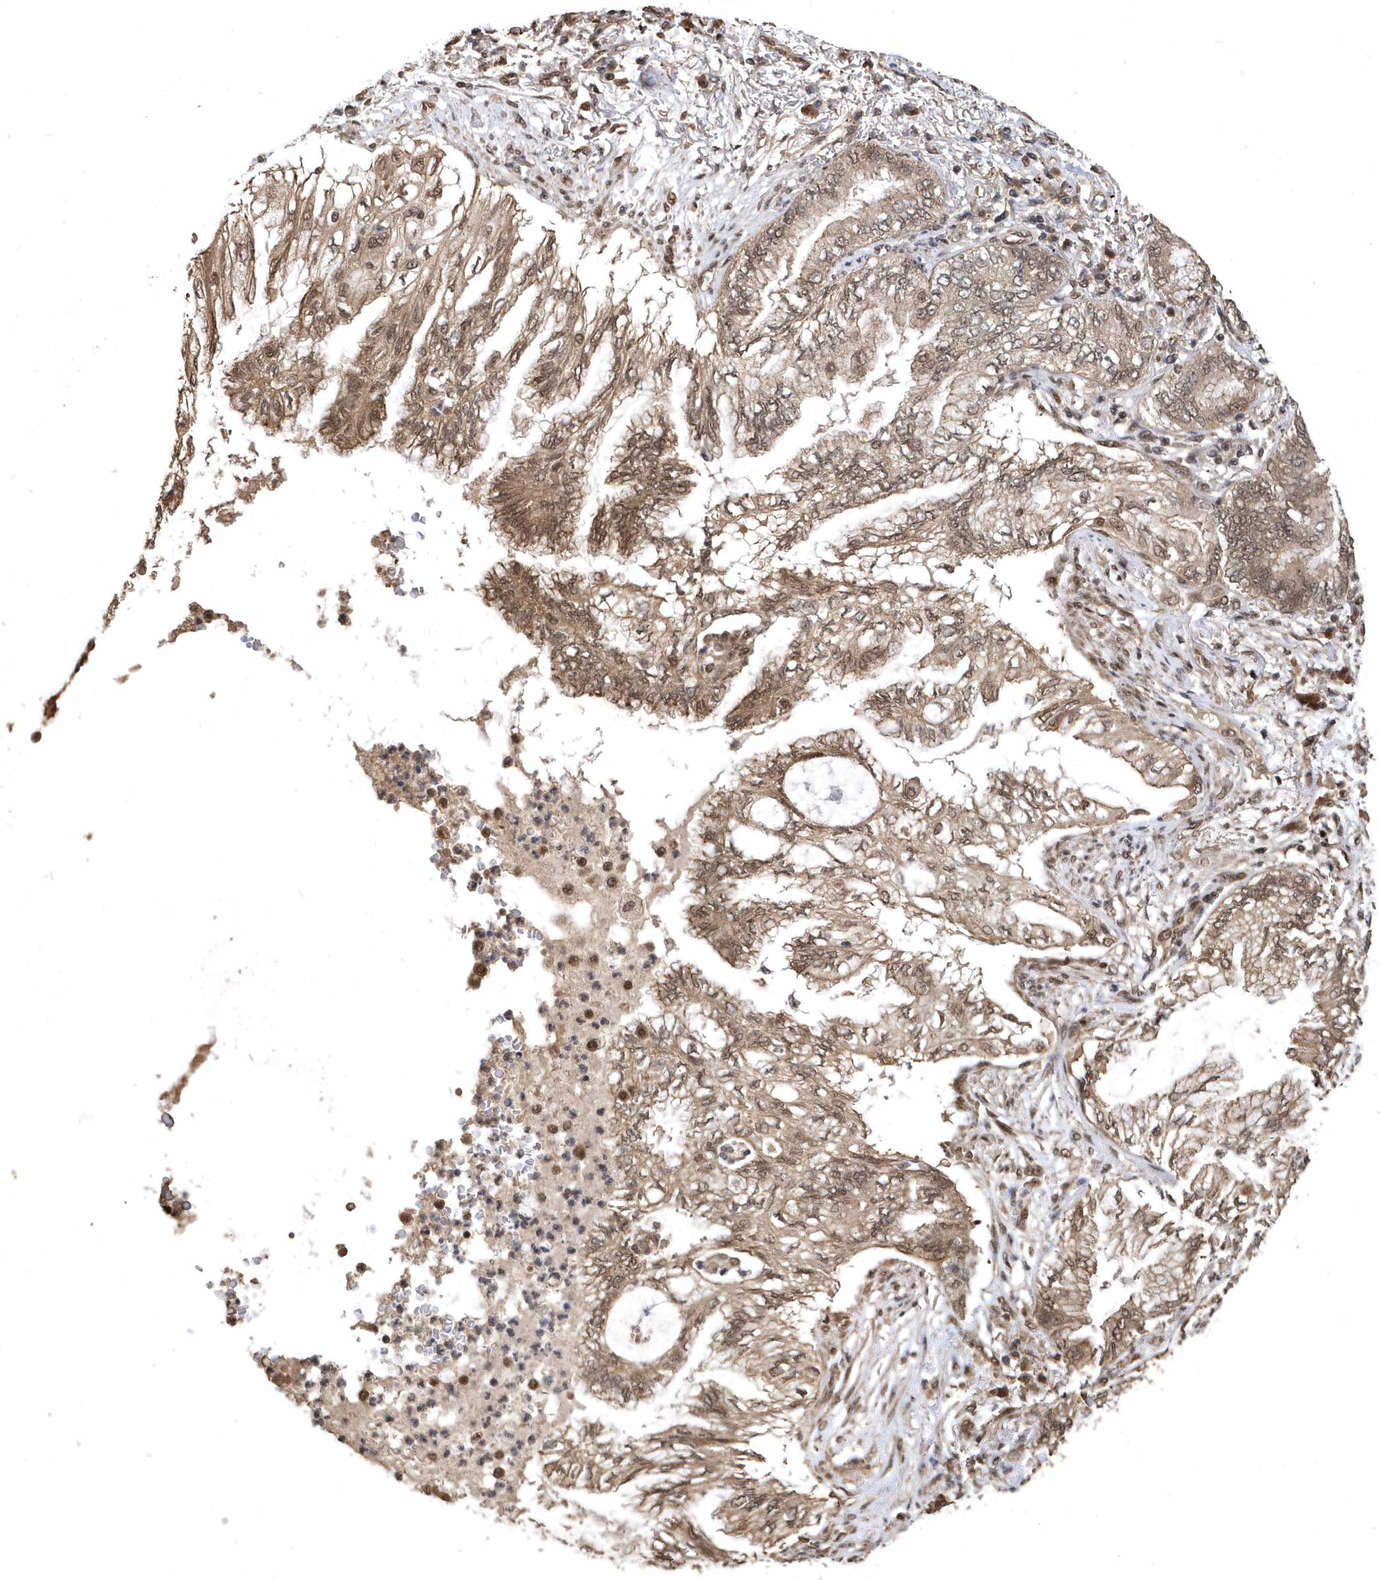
{"staining": {"intensity": "moderate", "quantity": ">75%", "location": "cytoplasmic/membranous,nuclear"}, "tissue": "lung cancer", "cell_type": "Tumor cells", "image_type": "cancer", "snomed": [{"axis": "morphology", "description": "Adenocarcinoma, NOS"}, {"axis": "topography", "description": "Lung"}], "caption": "A brown stain shows moderate cytoplasmic/membranous and nuclear positivity of a protein in human lung cancer tumor cells.", "gene": "INTS12", "patient": {"sex": "female", "age": 70}}